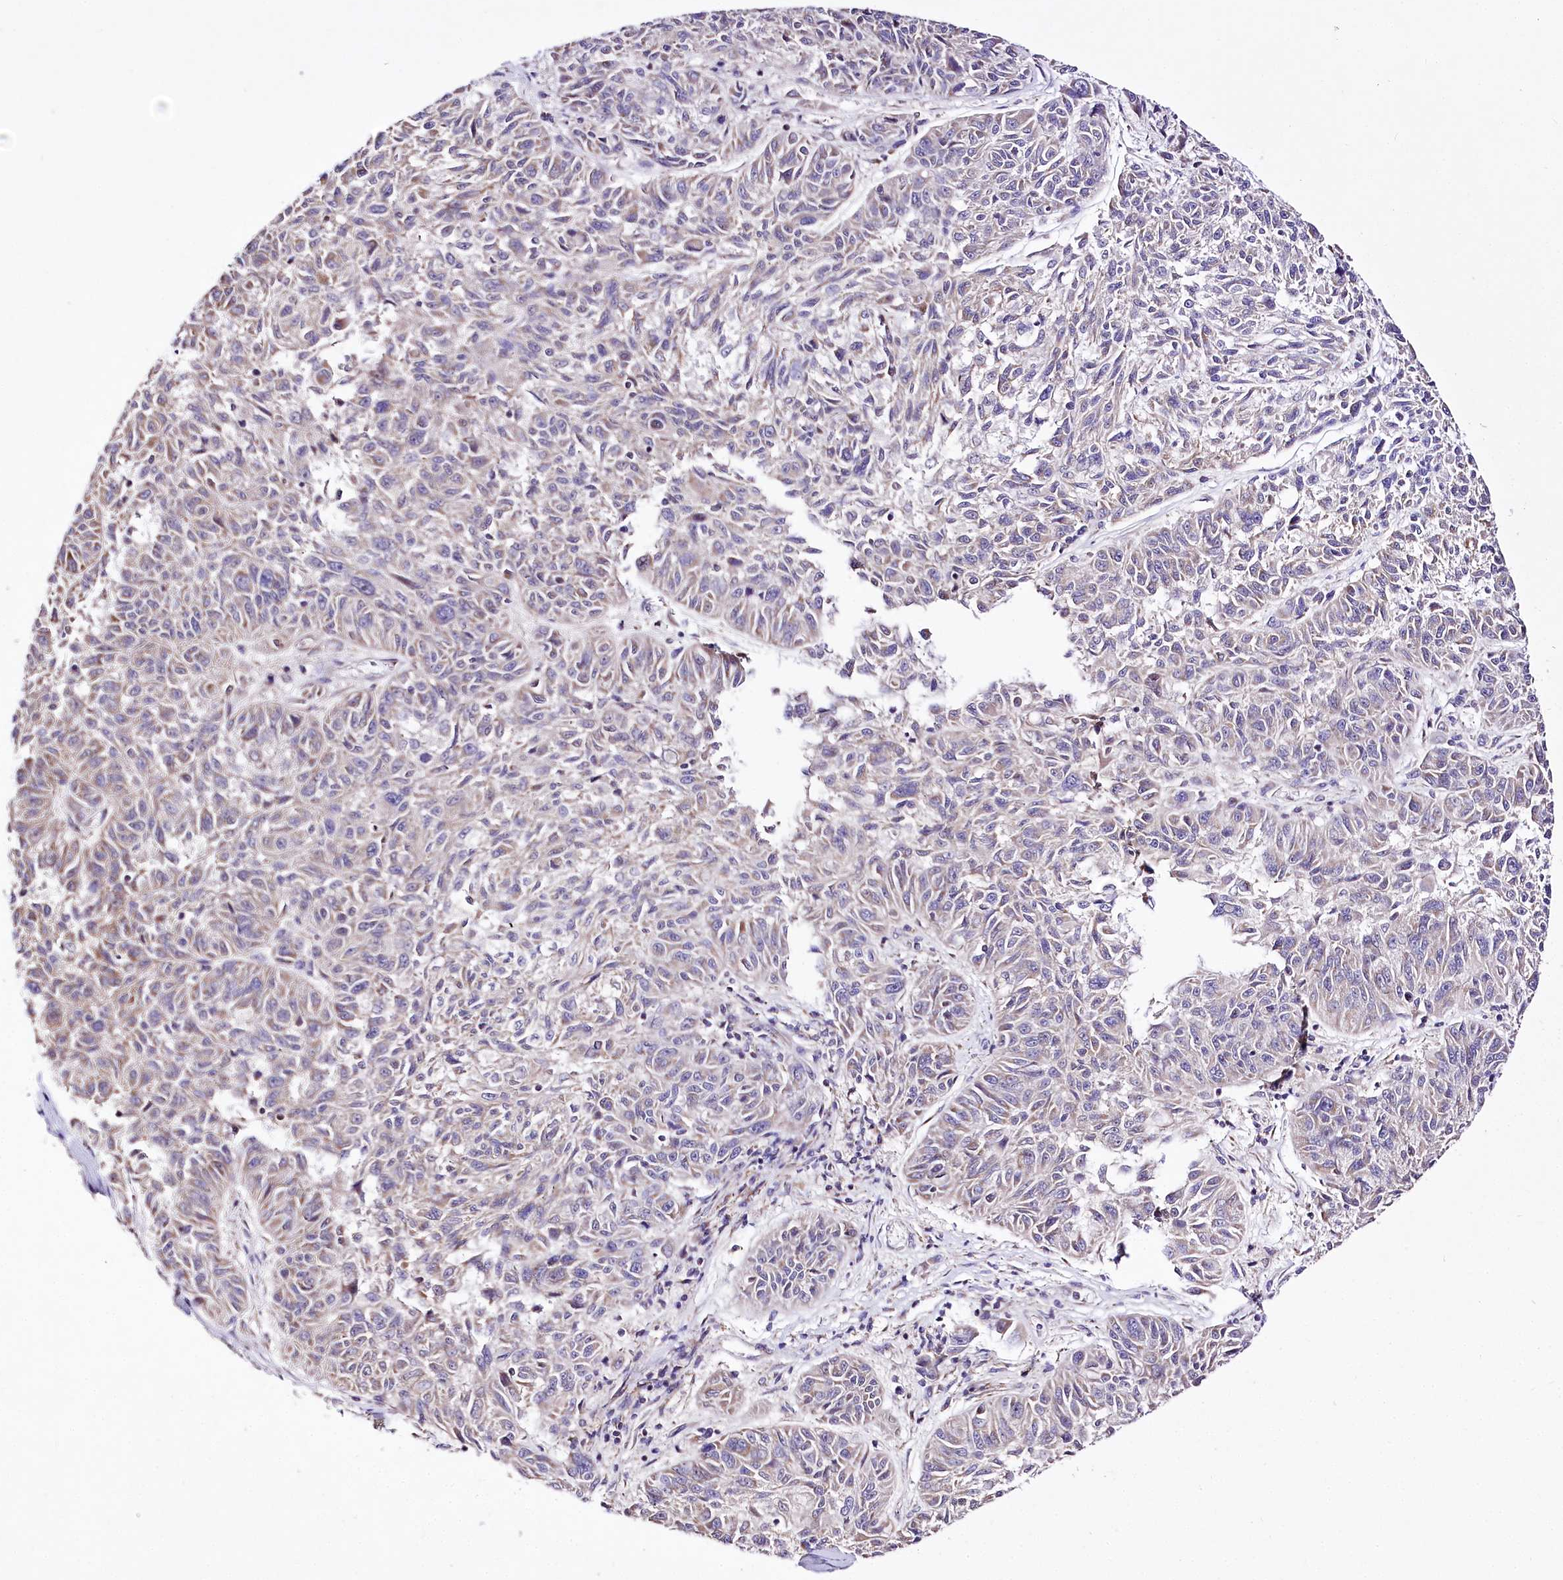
{"staining": {"intensity": "weak", "quantity": "<25%", "location": "cytoplasmic/membranous"}, "tissue": "melanoma", "cell_type": "Tumor cells", "image_type": "cancer", "snomed": [{"axis": "morphology", "description": "Malignant melanoma, NOS"}, {"axis": "topography", "description": "Skin"}], "caption": "High magnification brightfield microscopy of melanoma stained with DAB (3,3'-diaminobenzidine) (brown) and counterstained with hematoxylin (blue): tumor cells show no significant staining.", "gene": "ATE1", "patient": {"sex": "male", "age": 53}}